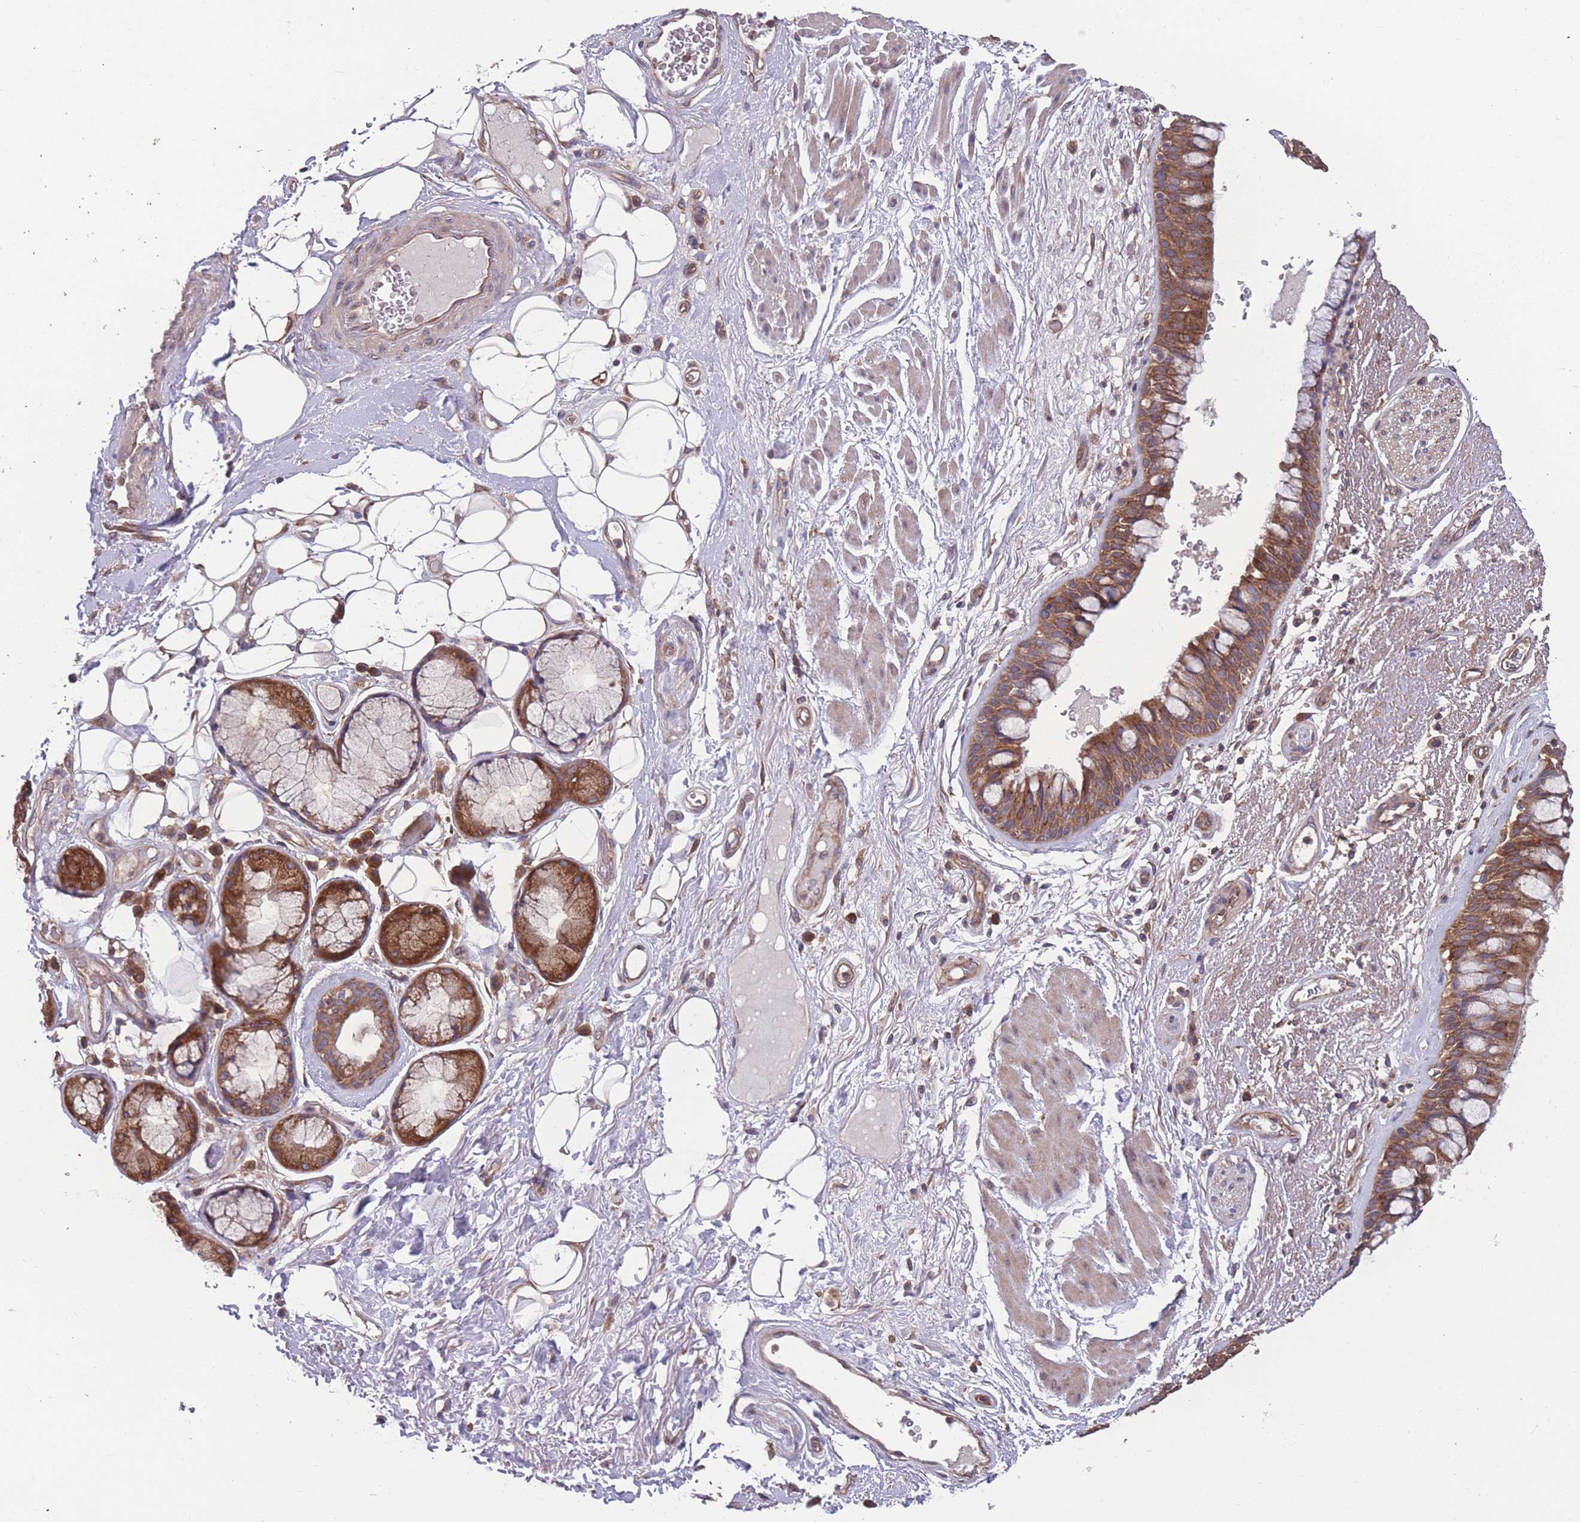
{"staining": {"intensity": "moderate", "quantity": ">75%", "location": "cytoplasmic/membranous"}, "tissue": "bronchus", "cell_type": "Respiratory epithelial cells", "image_type": "normal", "snomed": [{"axis": "morphology", "description": "Normal tissue, NOS"}, {"axis": "morphology", "description": "Squamous cell carcinoma, NOS"}, {"axis": "topography", "description": "Lymph node"}, {"axis": "topography", "description": "Bronchus"}, {"axis": "topography", "description": "Lung"}], "caption": "DAB immunohistochemical staining of normal human bronchus displays moderate cytoplasmic/membranous protein positivity in approximately >75% of respiratory epithelial cells. (brown staining indicates protein expression, while blue staining denotes nuclei).", "gene": "ZPR1", "patient": {"sex": "male", "age": 66}}